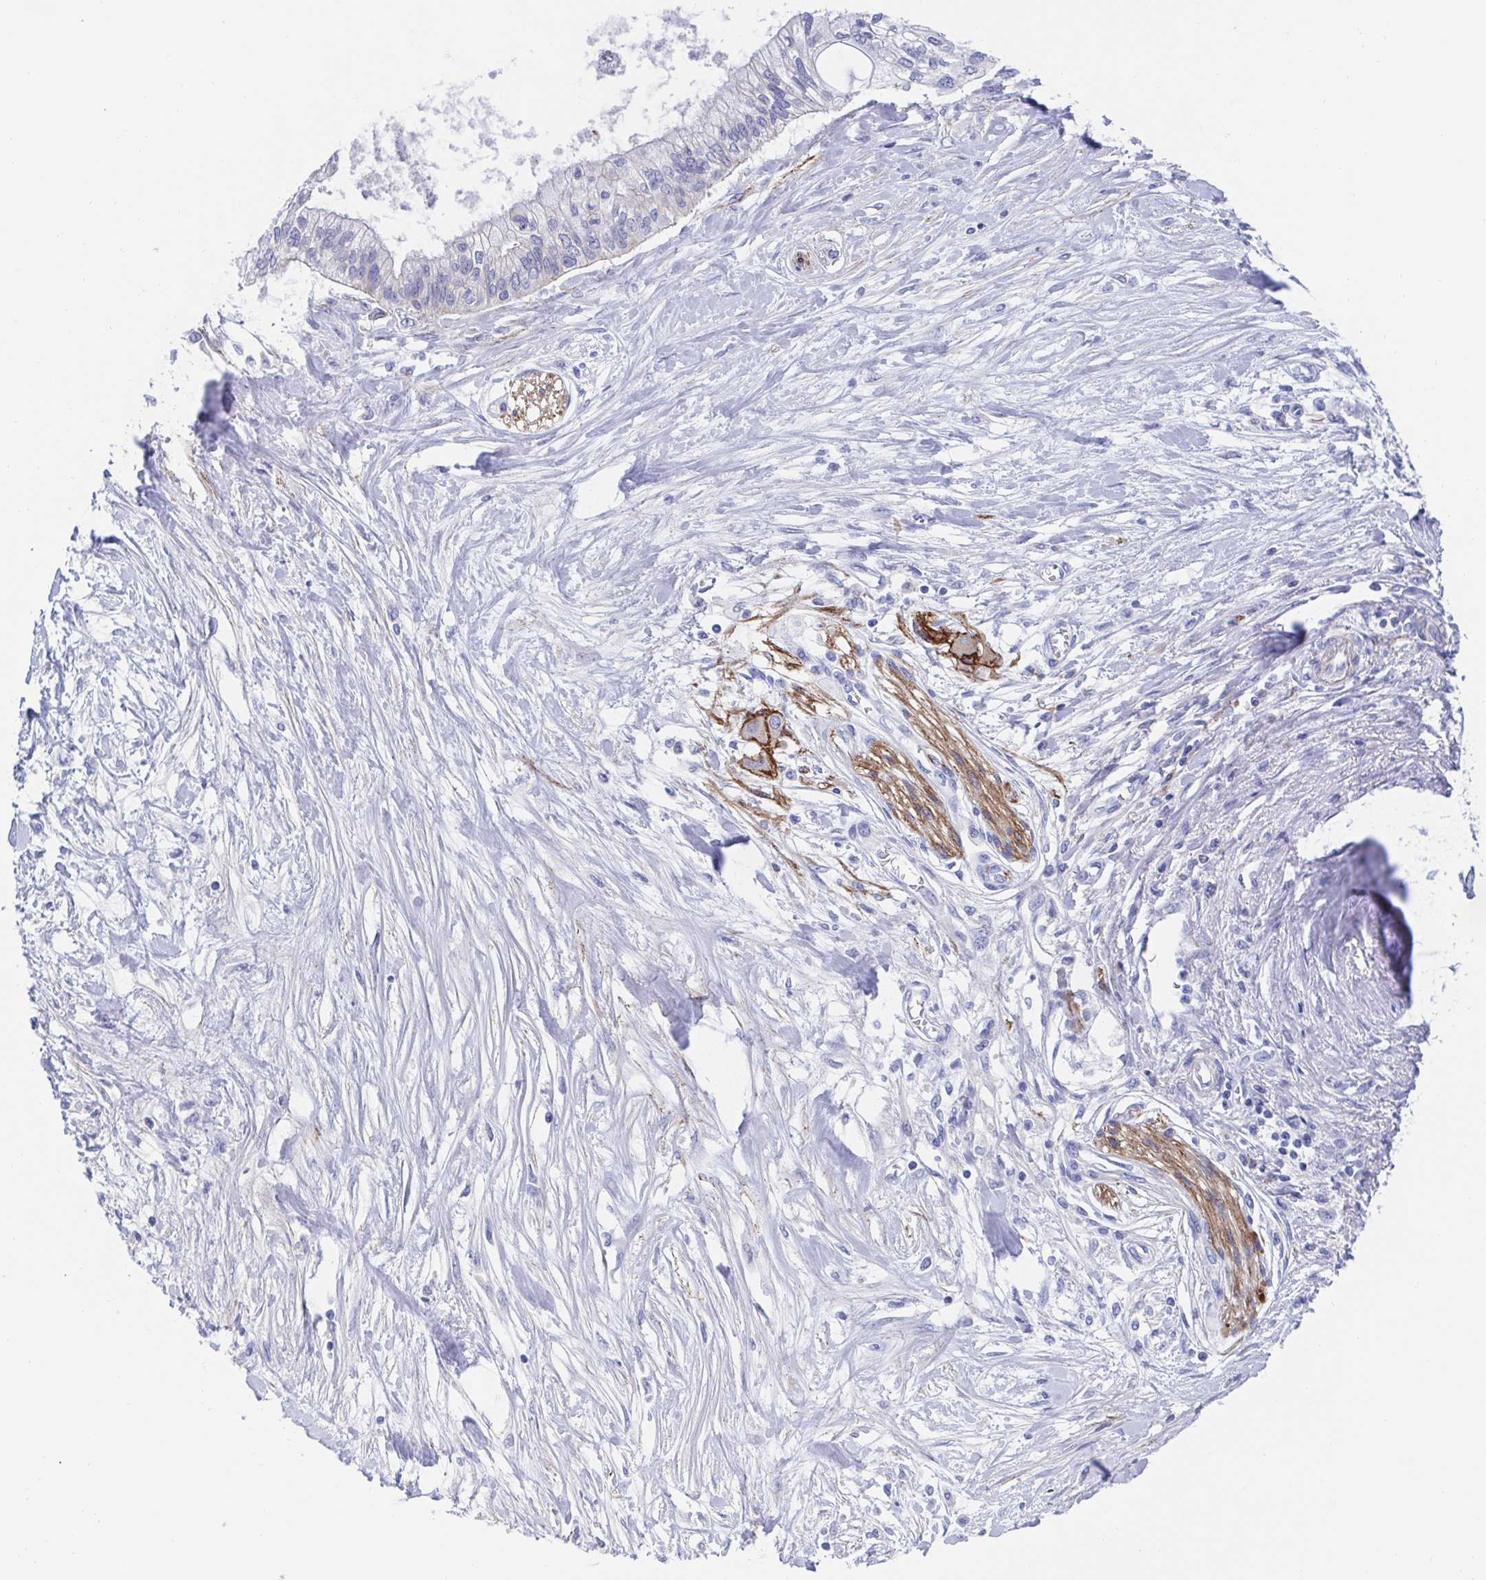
{"staining": {"intensity": "negative", "quantity": "none", "location": "none"}, "tissue": "pancreatic cancer", "cell_type": "Tumor cells", "image_type": "cancer", "snomed": [{"axis": "morphology", "description": "Adenocarcinoma, NOS"}, {"axis": "topography", "description": "Pancreas"}], "caption": "Histopathology image shows no significant protein expression in tumor cells of pancreatic adenocarcinoma.", "gene": "CDH2", "patient": {"sex": "female", "age": 77}}